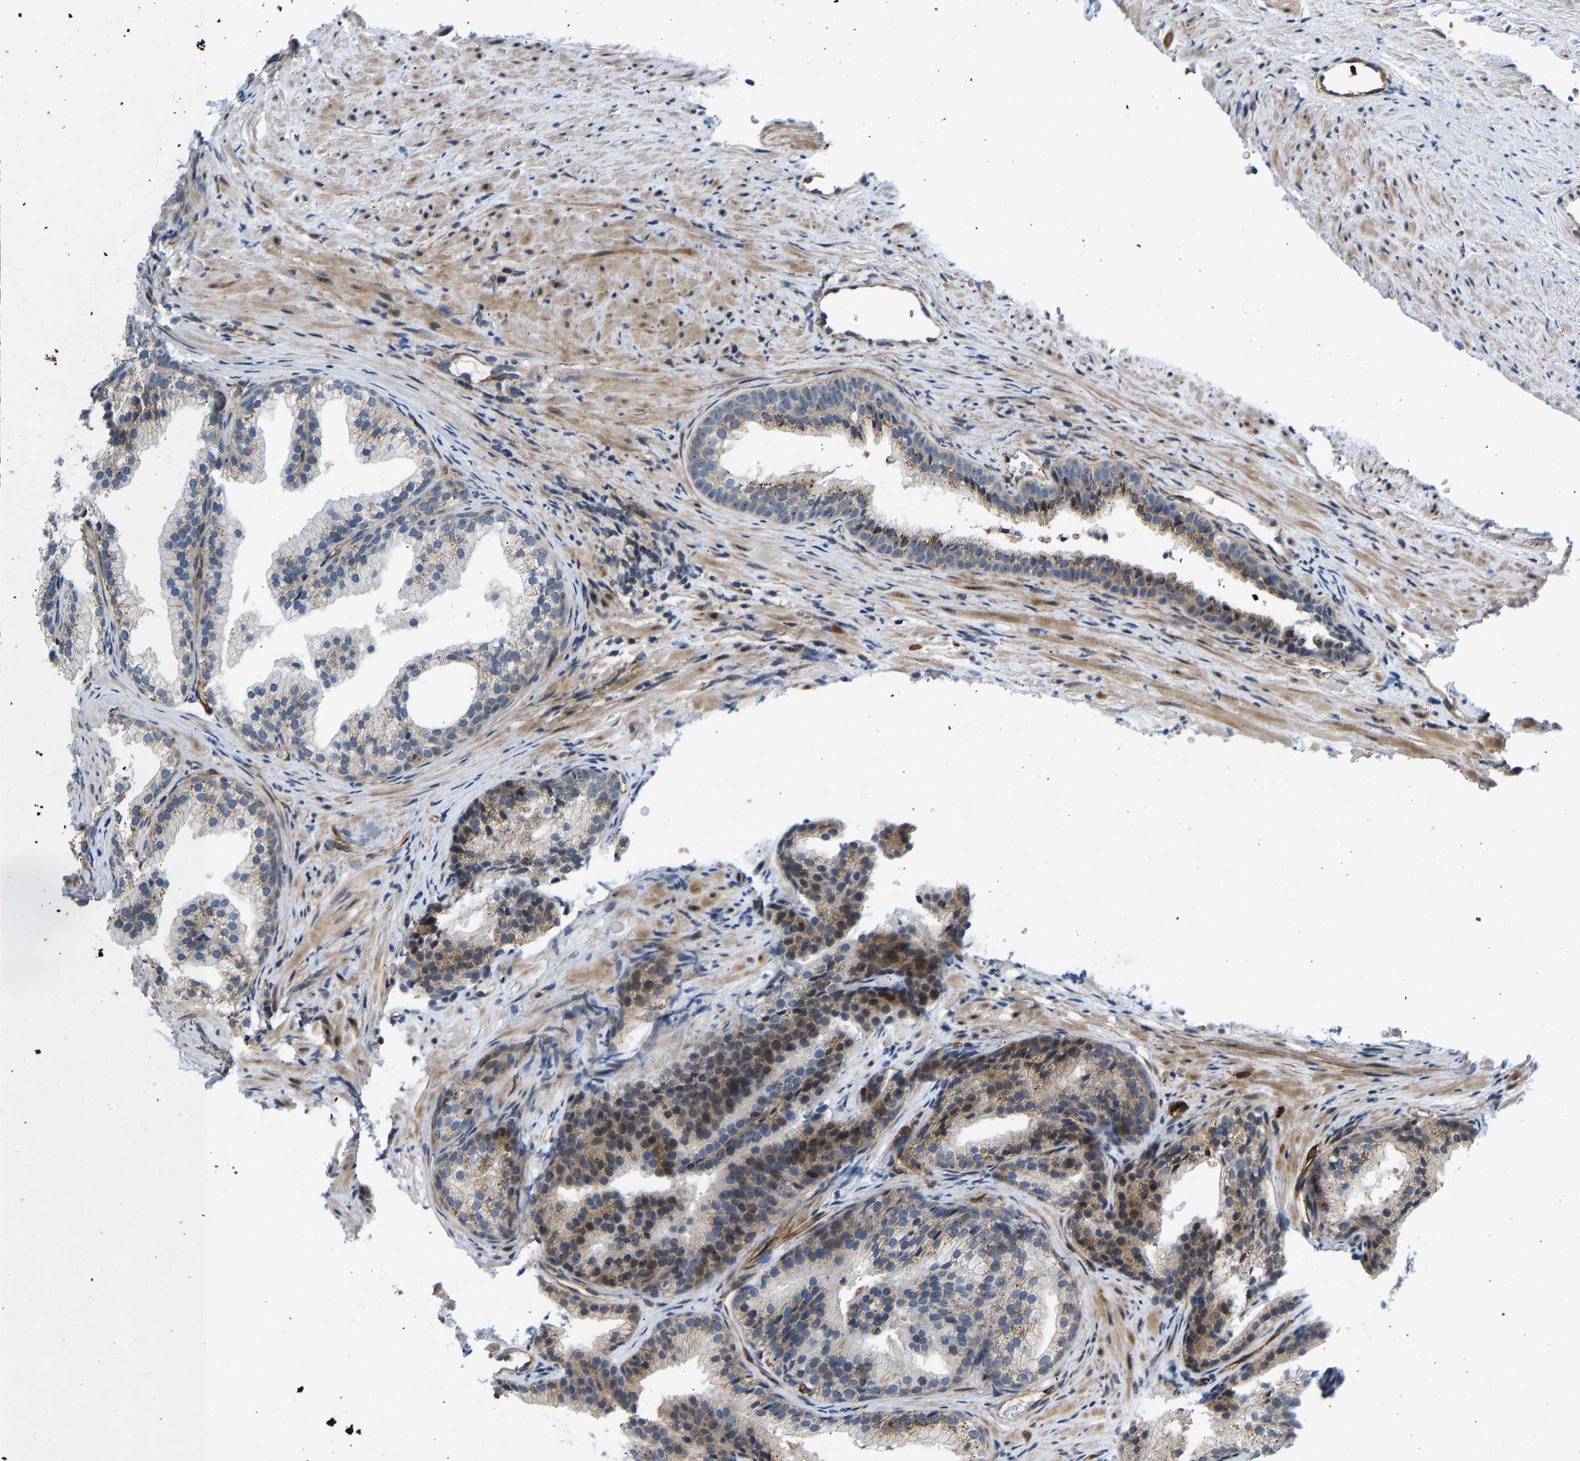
{"staining": {"intensity": "moderate", "quantity": ">75%", "location": "cytoplasmic/membranous"}, "tissue": "prostate", "cell_type": "Glandular cells", "image_type": "normal", "snomed": [{"axis": "morphology", "description": "Normal tissue, NOS"}, {"axis": "topography", "description": "Prostate"}], "caption": "Human prostate stained with a brown dye displays moderate cytoplasmic/membranous positive staining in approximately >75% of glandular cells.", "gene": "RESF1", "patient": {"sex": "male", "age": 76}}